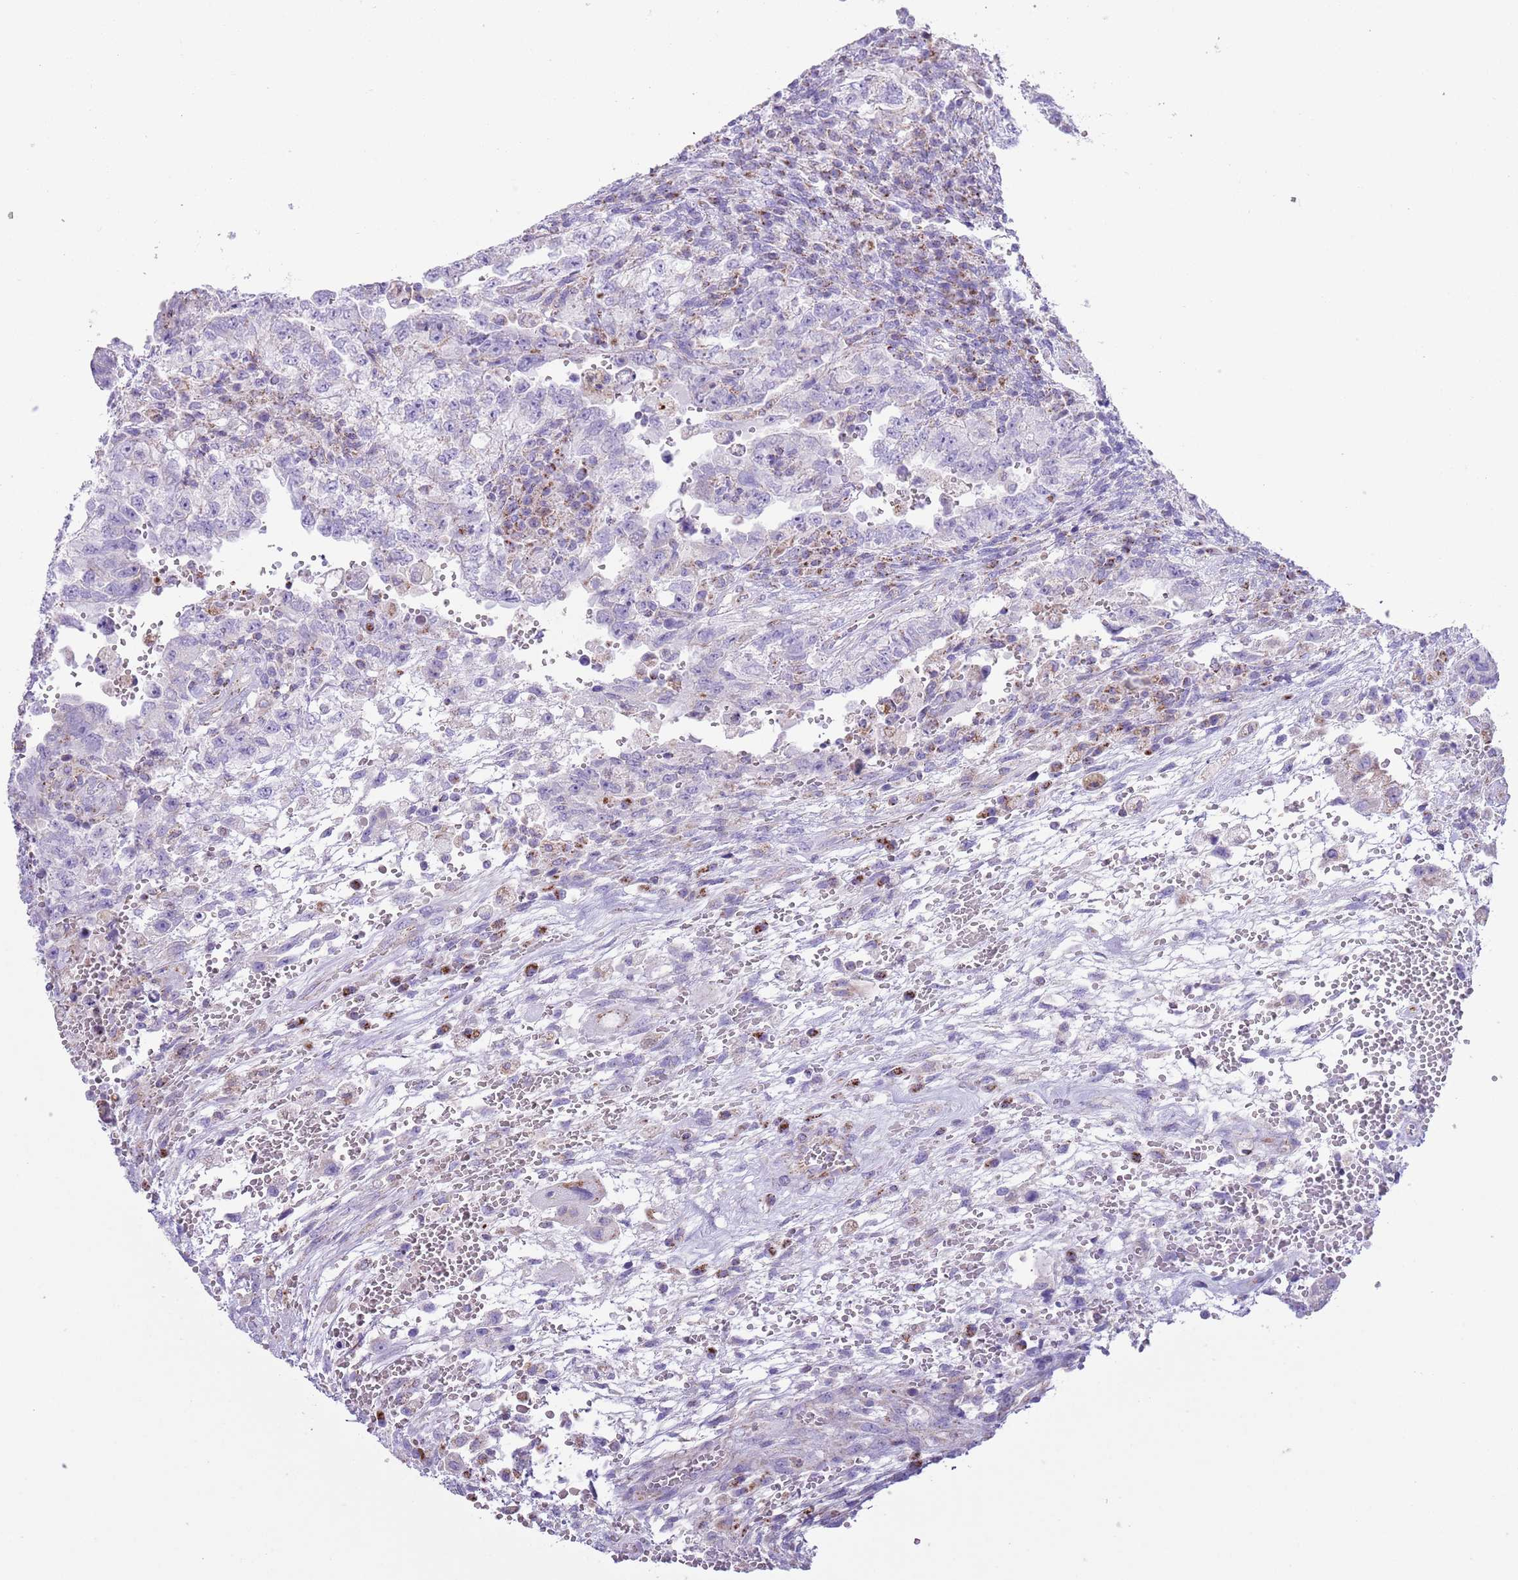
{"staining": {"intensity": "negative", "quantity": "none", "location": "none"}, "tissue": "testis cancer", "cell_type": "Tumor cells", "image_type": "cancer", "snomed": [{"axis": "morphology", "description": "Carcinoma, Embryonal, NOS"}, {"axis": "topography", "description": "Testis"}], "caption": "A micrograph of human testis cancer is negative for staining in tumor cells. The staining was performed using DAB (3,3'-diaminobenzidine) to visualize the protein expression in brown, while the nuclei were stained in blue with hematoxylin (Magnification: 20x).", "gene": "ATP6V1B1", "patient": {"sex": "male", "age": 26}}